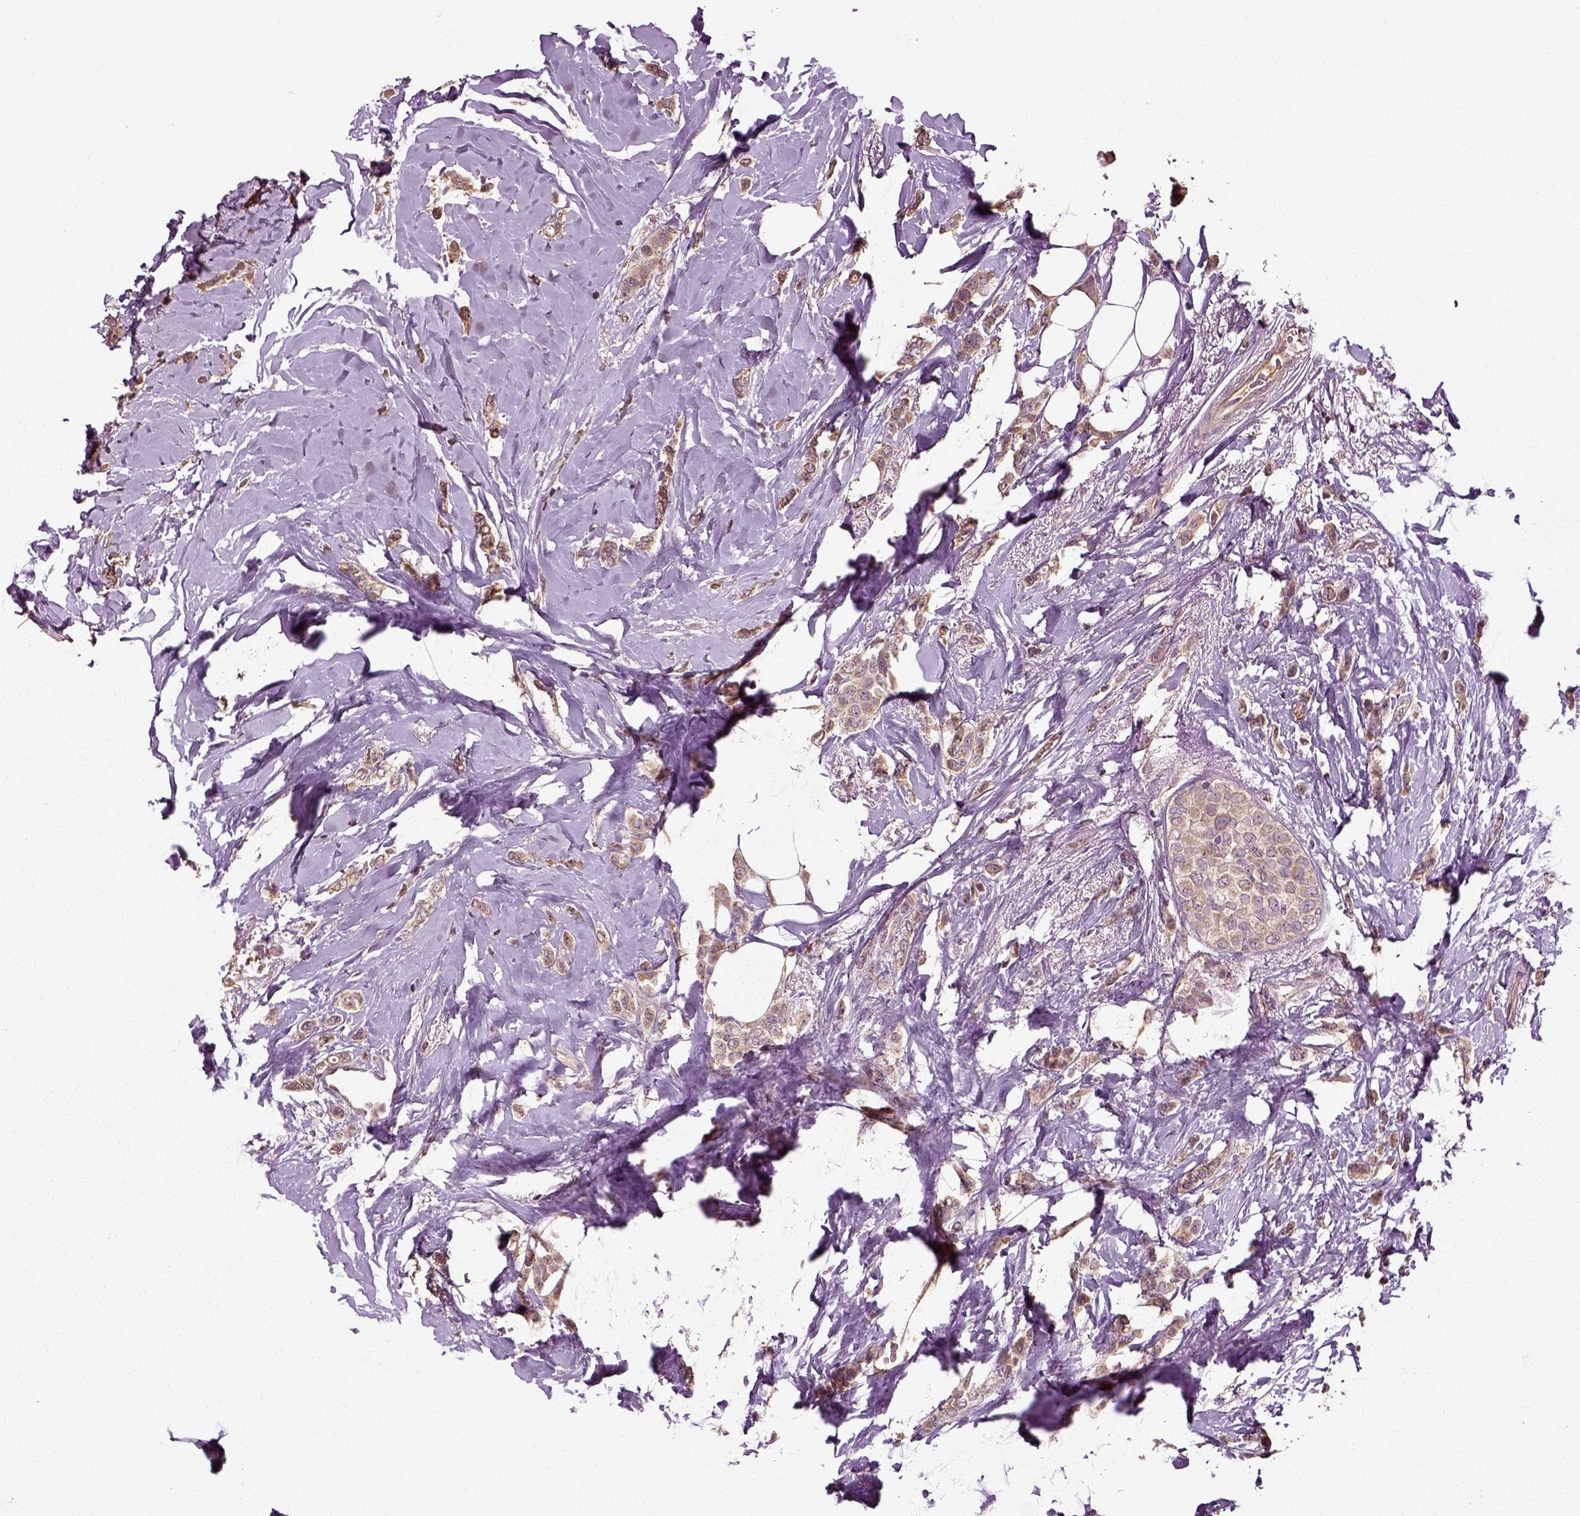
{"staining": {"intensity": "weak", "quantity": ">75%", "location": "cytoplasmic/membranous"}, "tissue": "breast cancer", "cell_type": "Tumor cells", "image_type": "cancer", "snomed": [{"axis": "morphology", "description": "Lobular carcinoma"}, {"axis": "topography", "description": "Breast"}], "caption": "Immunohistochemical staining of human lobular carcinoma (breast) reveals low levels of weak cytoplasmic/membranous protein positivity in about >75% of tumor cells.", "gene": "ERV3-1", "patient": {"sex": "female", "age": 66}}